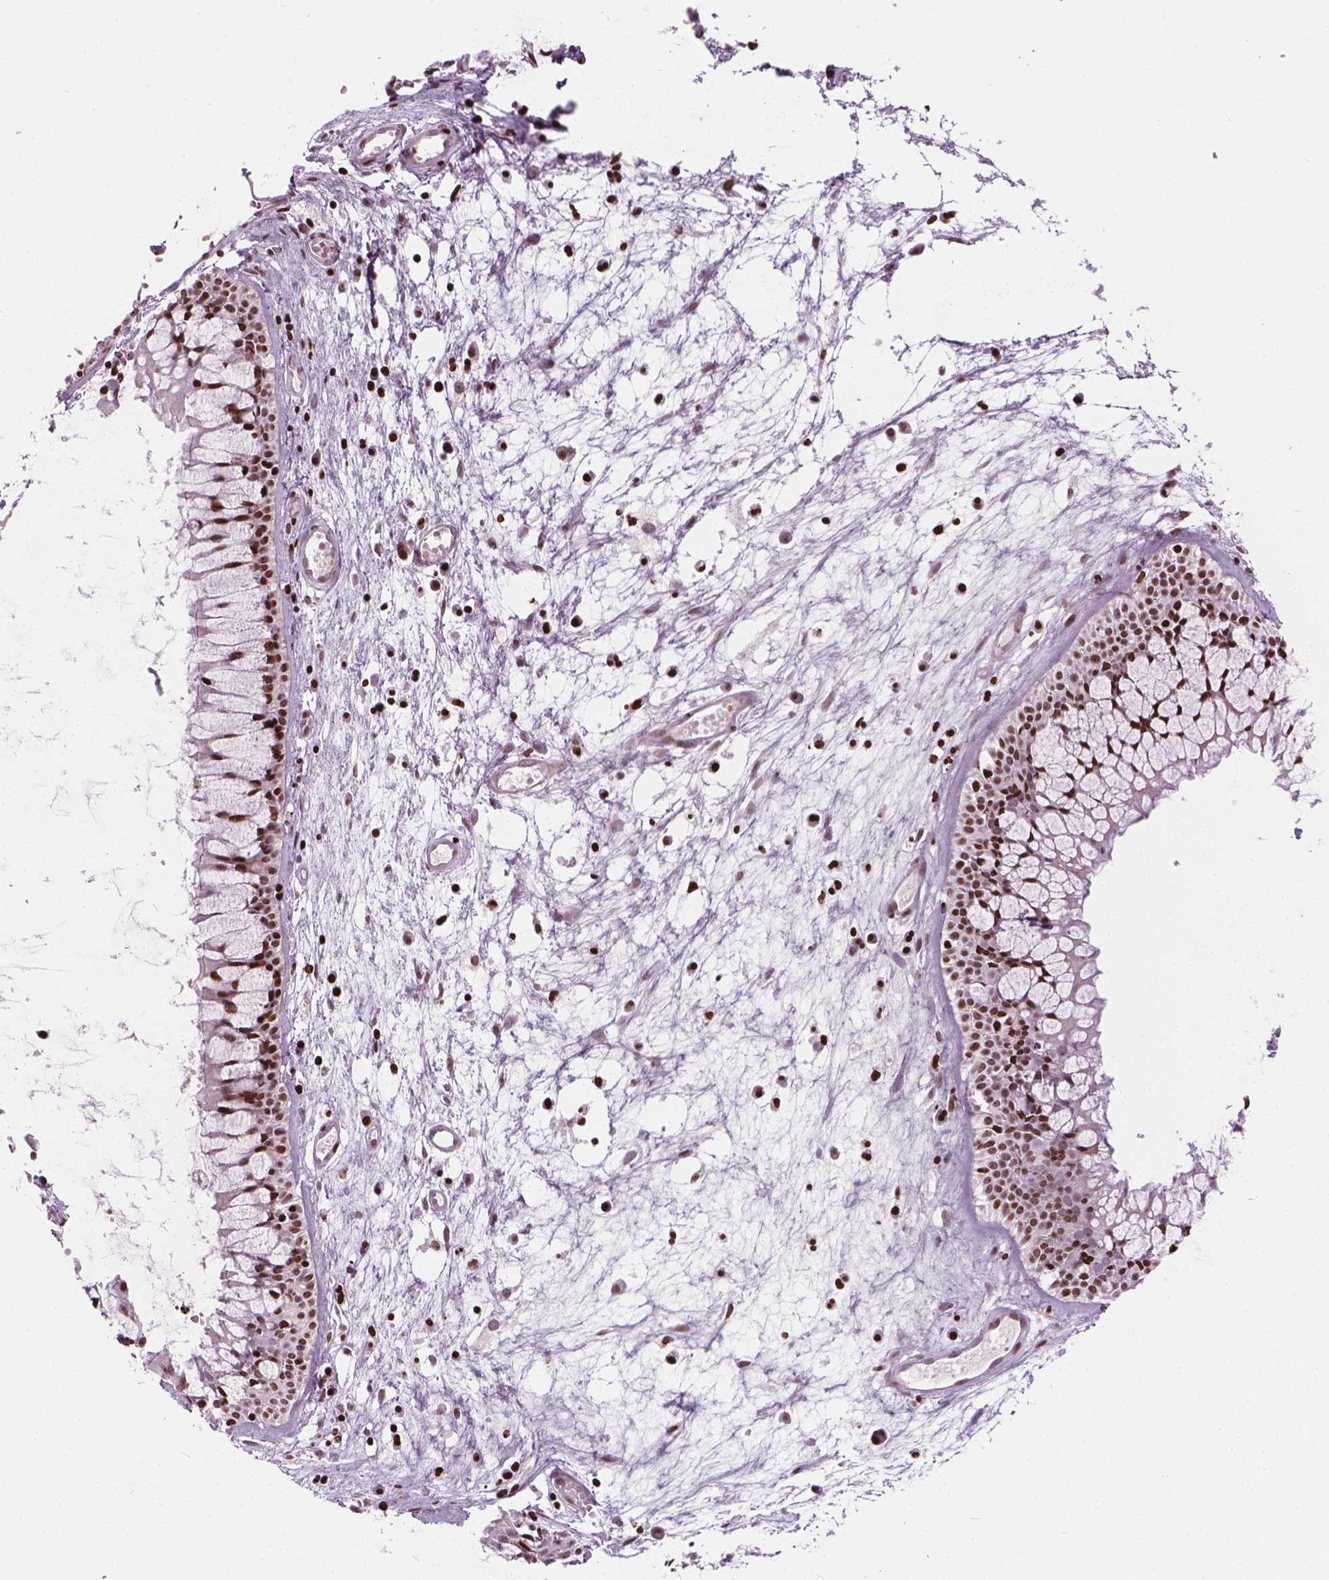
{"staining": {"intensity": "strong", "quantity": ">75%", "location": "nuclear"}, "tissue": "nasopharynx", "cell_type": "Respiratory epithelial cells", "image_type": "normal", "snomed": [{"axis": "morphology", "description": "Normal tissue, NOS"}, {"axis": "topography", "description": "Nasopharynx"}], "caption": "Immunohistochemistry (DAB (3,3'-diaminobenzidine)) staining of unremarkable human nasopharynx displays strong nuclear protein expression in approximately >75% of respiratory epithelial cells. (Stains: DAB (3,3'-diaminobenzidine) in brown, nuclei in blue, Microscopy: brightfield microscopy at high magnification).", "gene": "PIP4K2A", "patient": {"sex": "male", "age": 31}}